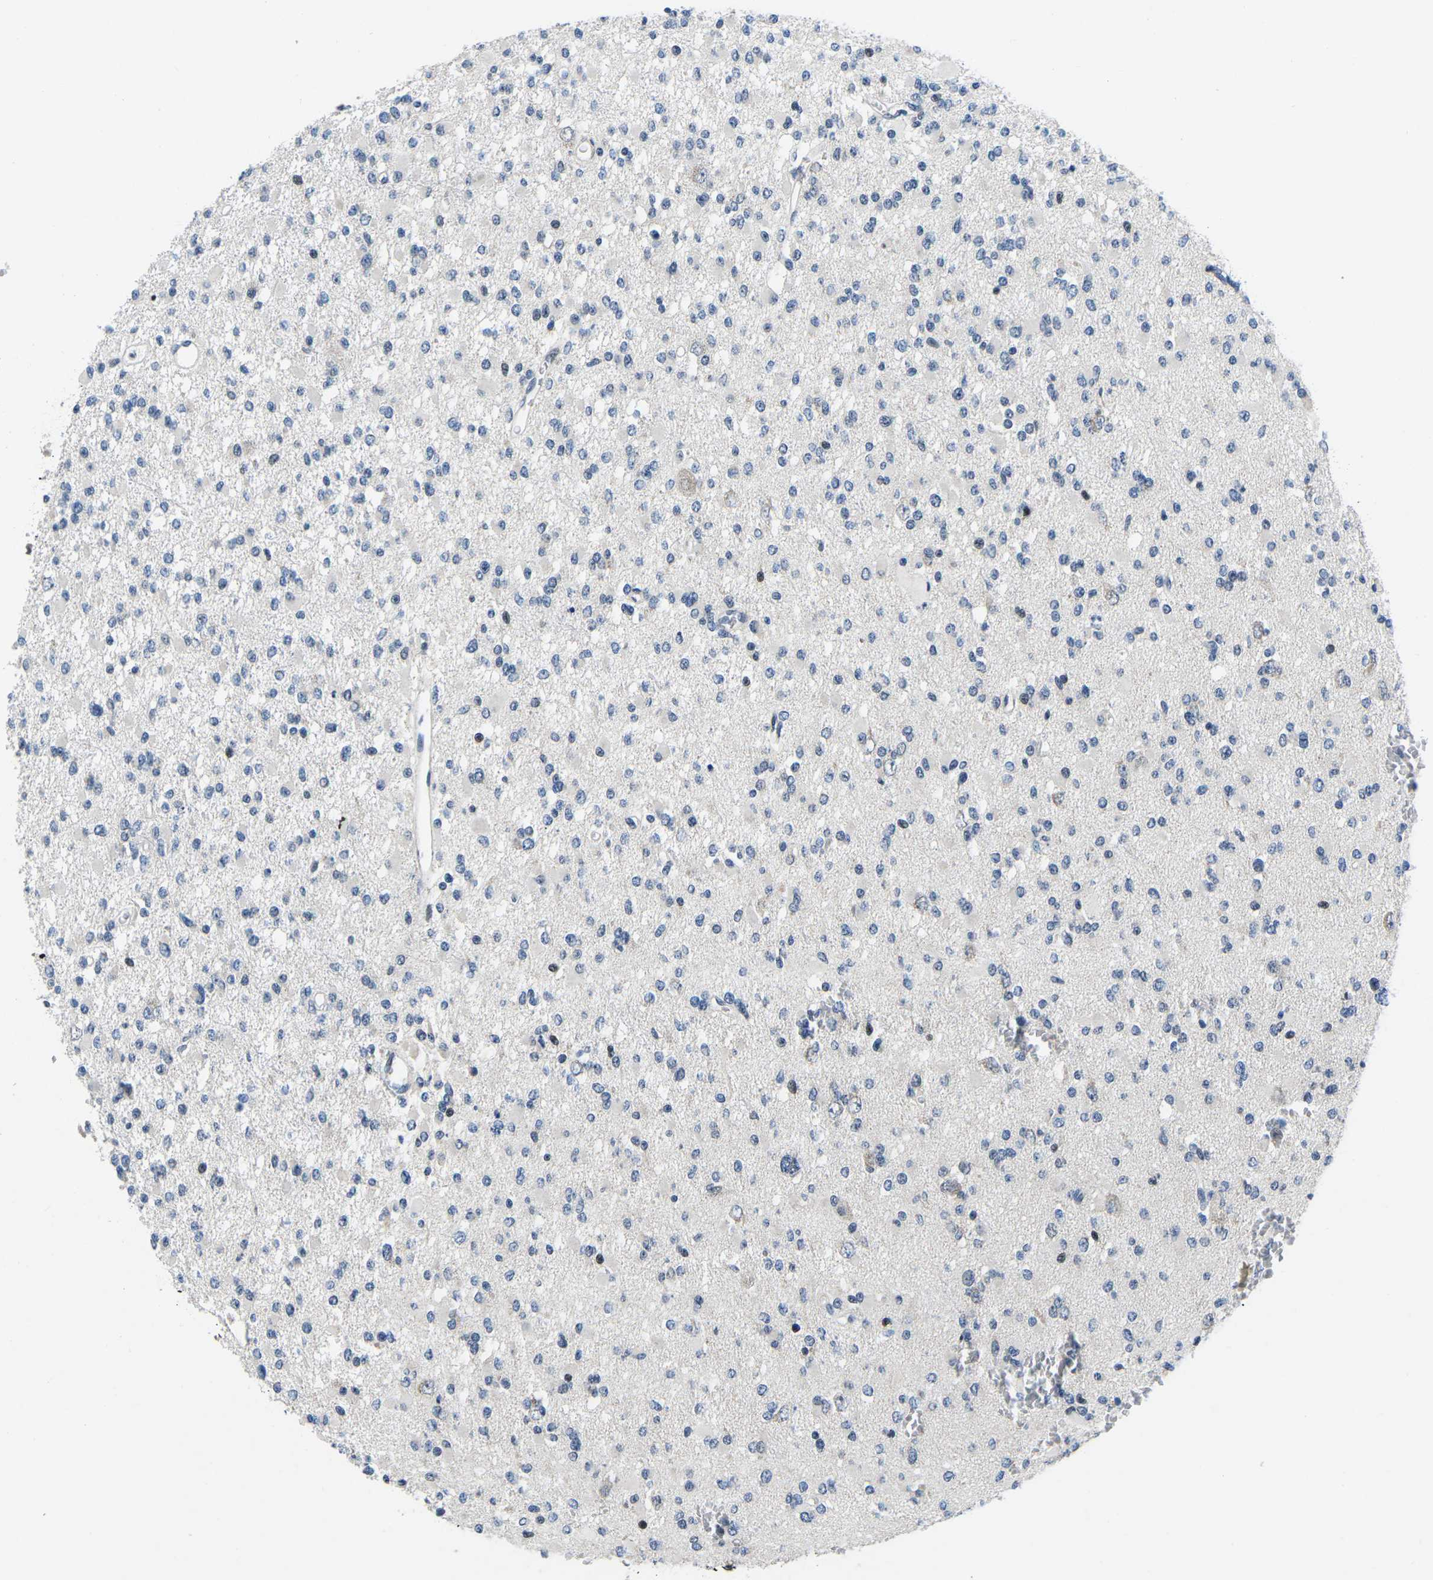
{"staining": {"intensity": "negative", "quantity": "none", "location": "none"}, "tissue": "glioma", "cell_type": "Tumor cells", "image_type": "cancer", "snomed": [{"axis": "morphology", "description": "Glioma, malignant, Low grade"}, {"axis": "topography", "description": "Brain"}], "caption": "IHC photomicrograph of glioma stained for a protein (brown), which shows no expression in tumor cells.", "gene": "CDC73", "patient": {"sex": "female", "age": 22}}